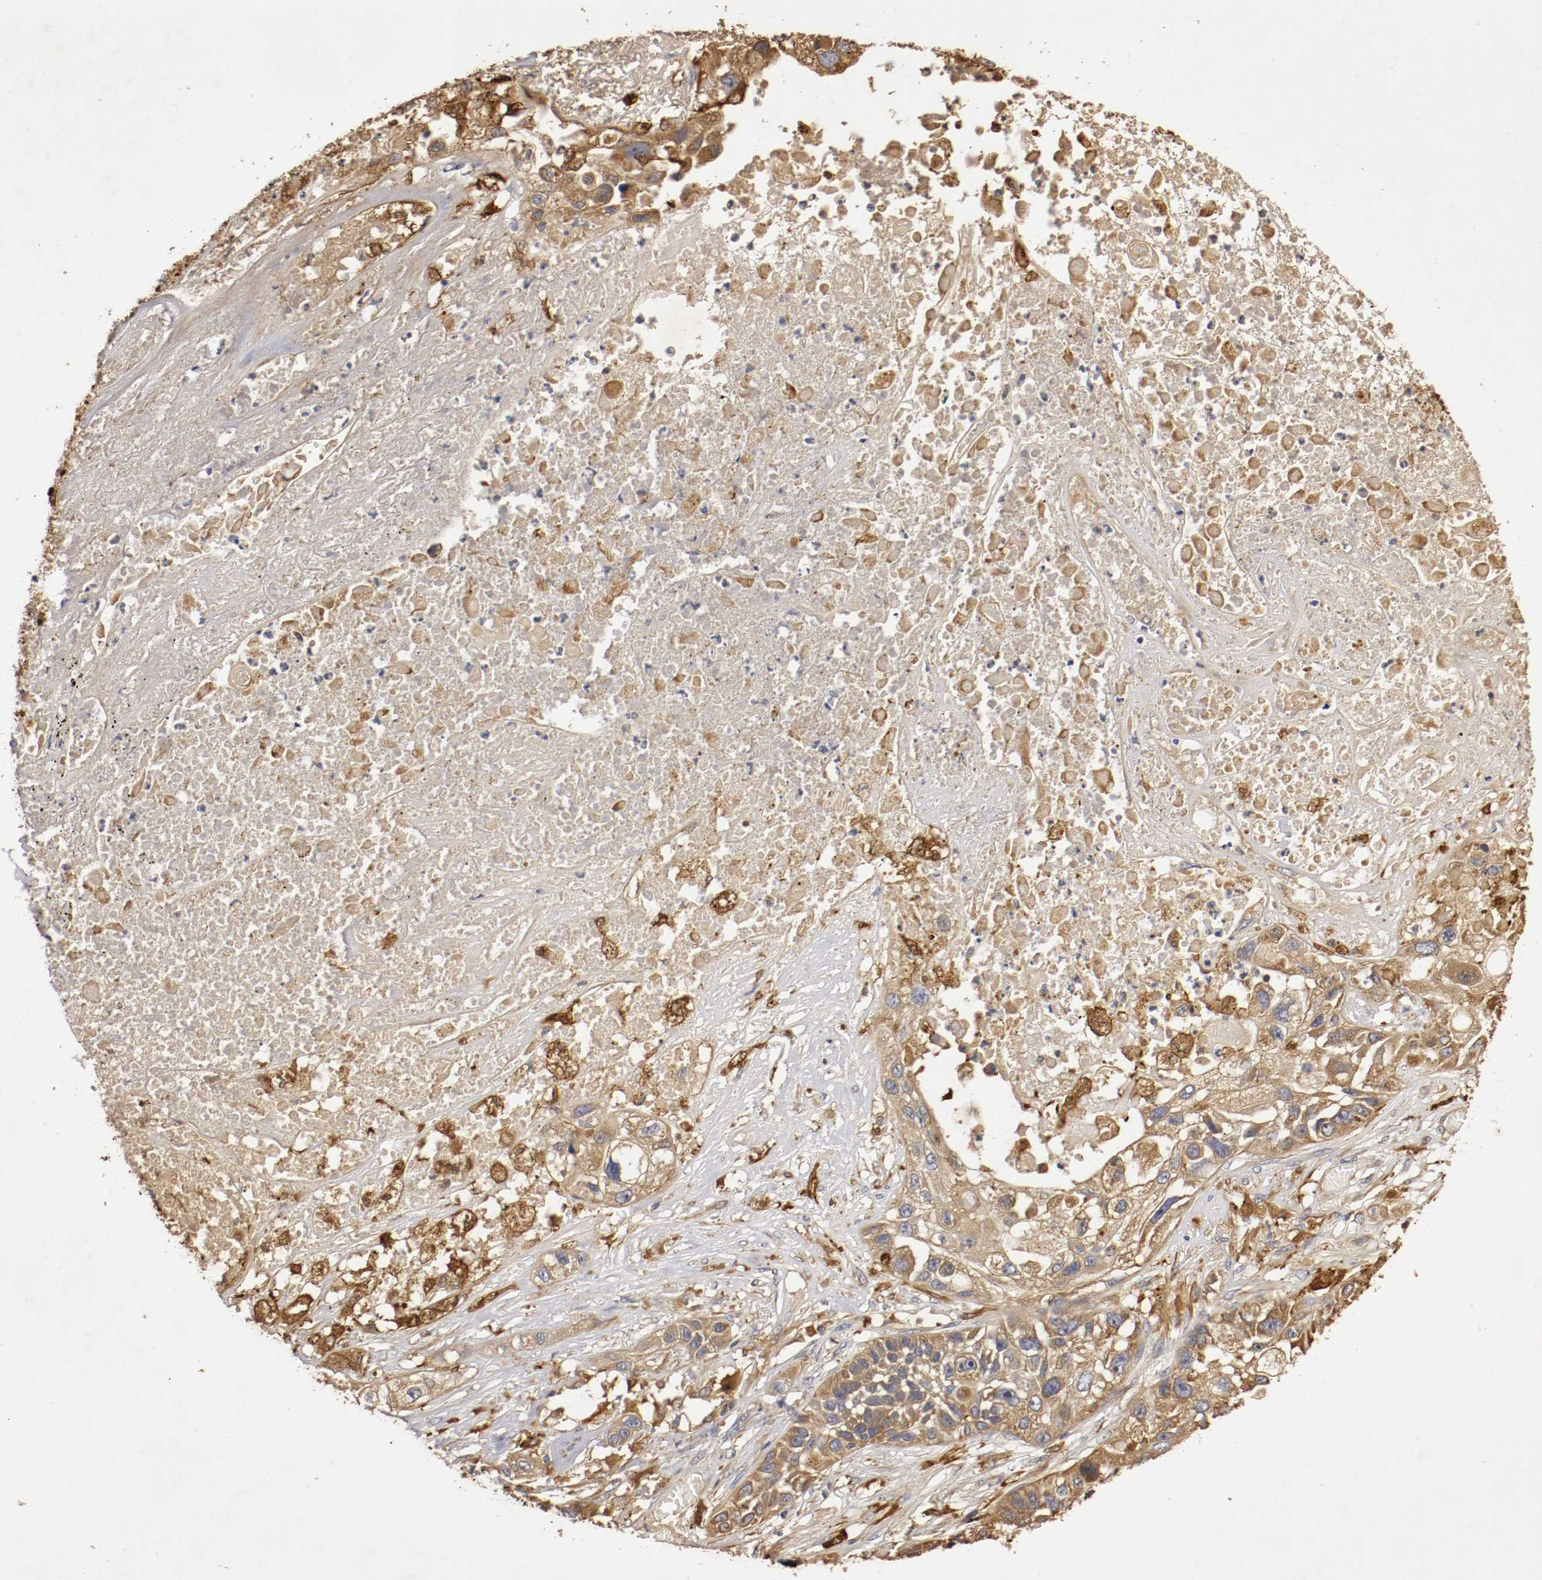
{"staining": {"intensity": "strong", "quantity": ">75%", "location": "cytoplasmic/membranous"}, "tissue": "lung cancer", "cell_type": "Tumor cells", "image_type": "cancer", "snomed": [{"axis": "morphology", "description": "Squamous cell carcinoma, NOS"}, {"axis": "topography", "description": "Lung"}], "caption": "Immunohistochemical staining of human lung squamous cell carcinoma reveals strong cytoplasmic/membranous protein positivity in approximately >75% of tumor cells.", "gene": "VEZT", "patient": {"sex": "male", "age": 71}}